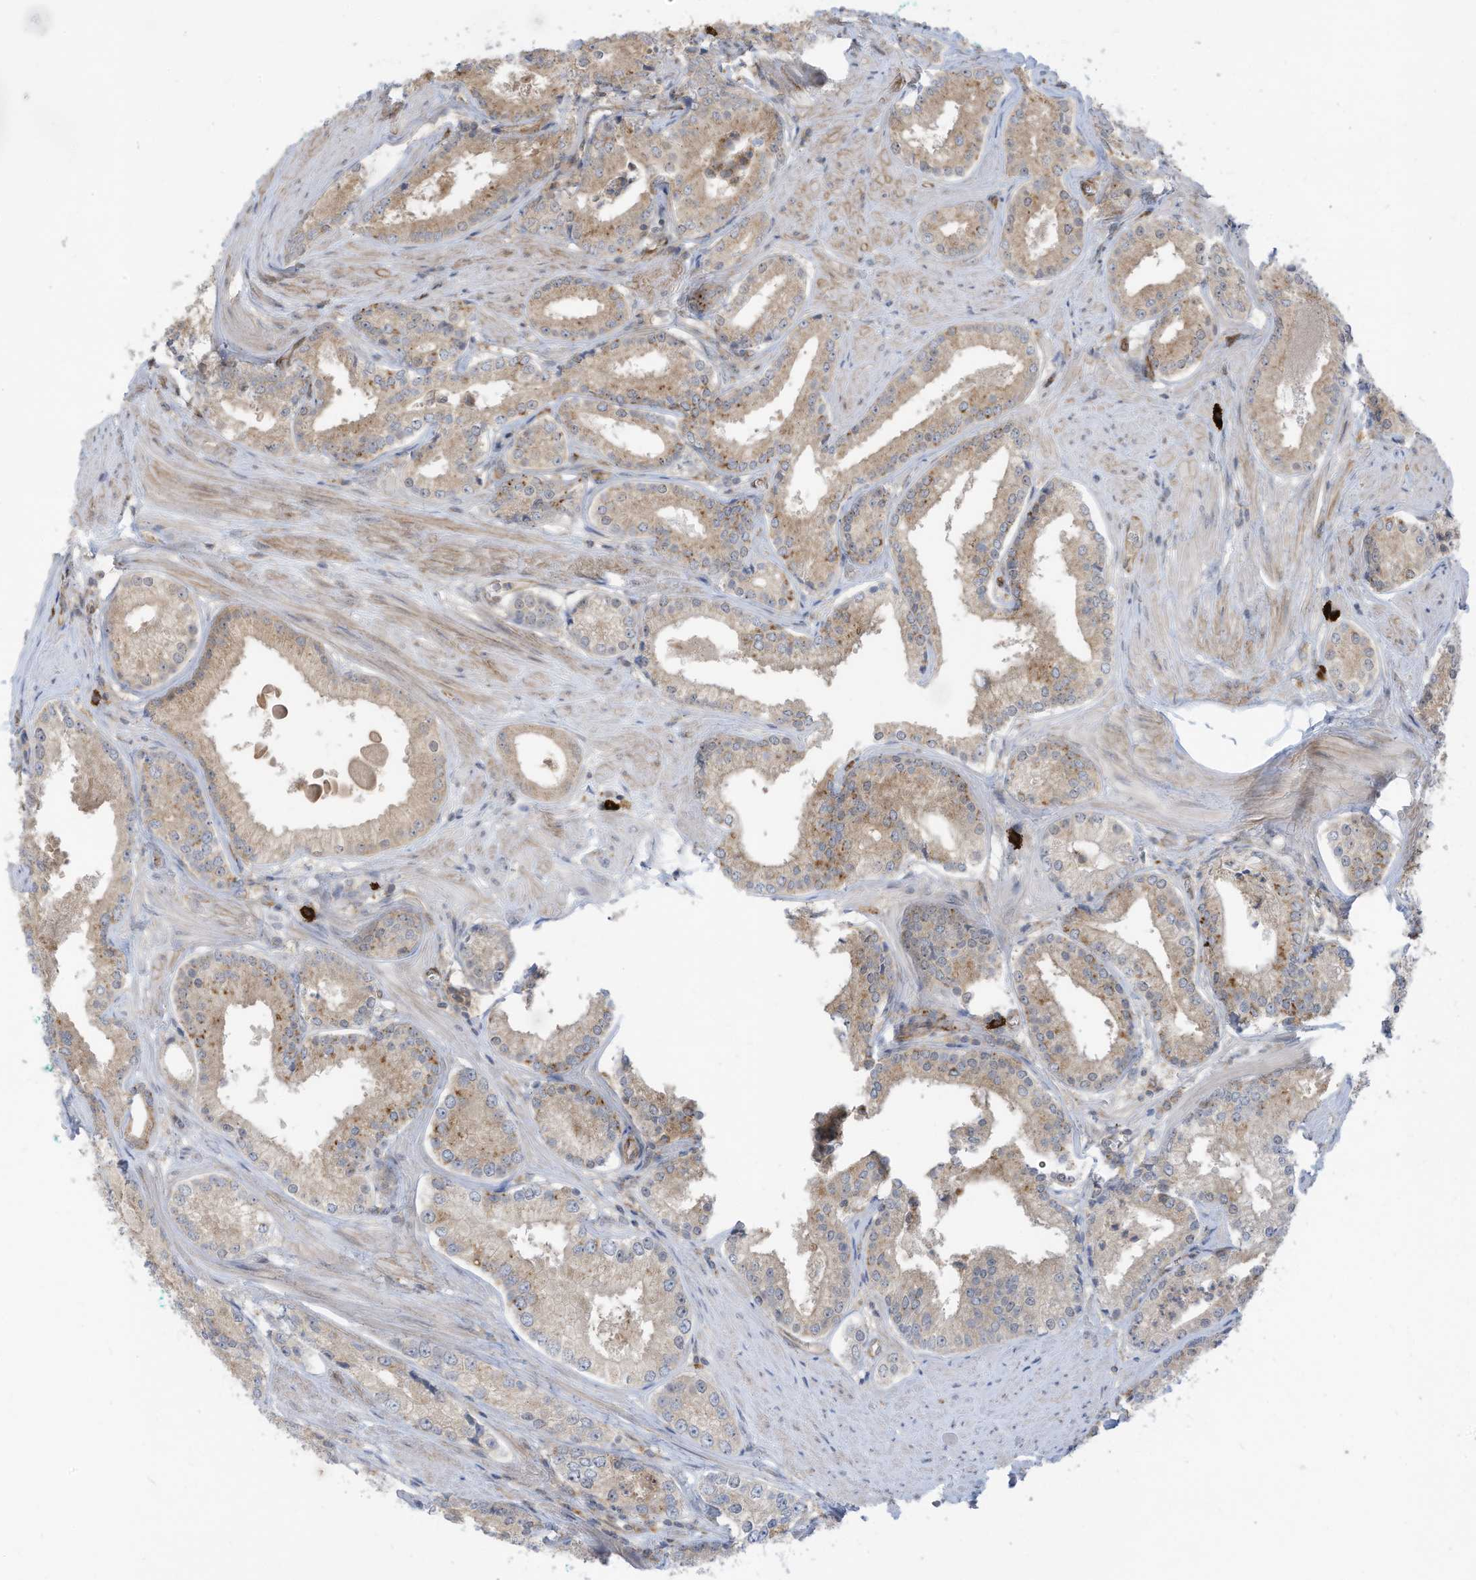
{"staining": {"intensity": "weak", "quantity": ">75%", "location": "cytoplasmic/membranous"}, "tissue": "prostate cancer", "cell_type": "Tumor cells", "image_type": "cancer", "snomed": [{"axis": "morphology", "description": "Adenocarcinoma, Low grade"}, {"axis": "topography", "description": "Prostate"}], "caption": "About >75% of tumor cells in human prostate low-grade adenocarcinoma reveal weak cytoplasmic/membranous protein staining as visualized by brown immunohistochemical staining.", "gene": "DZIP3", "patient": {"sex": "male", "age": 54}}